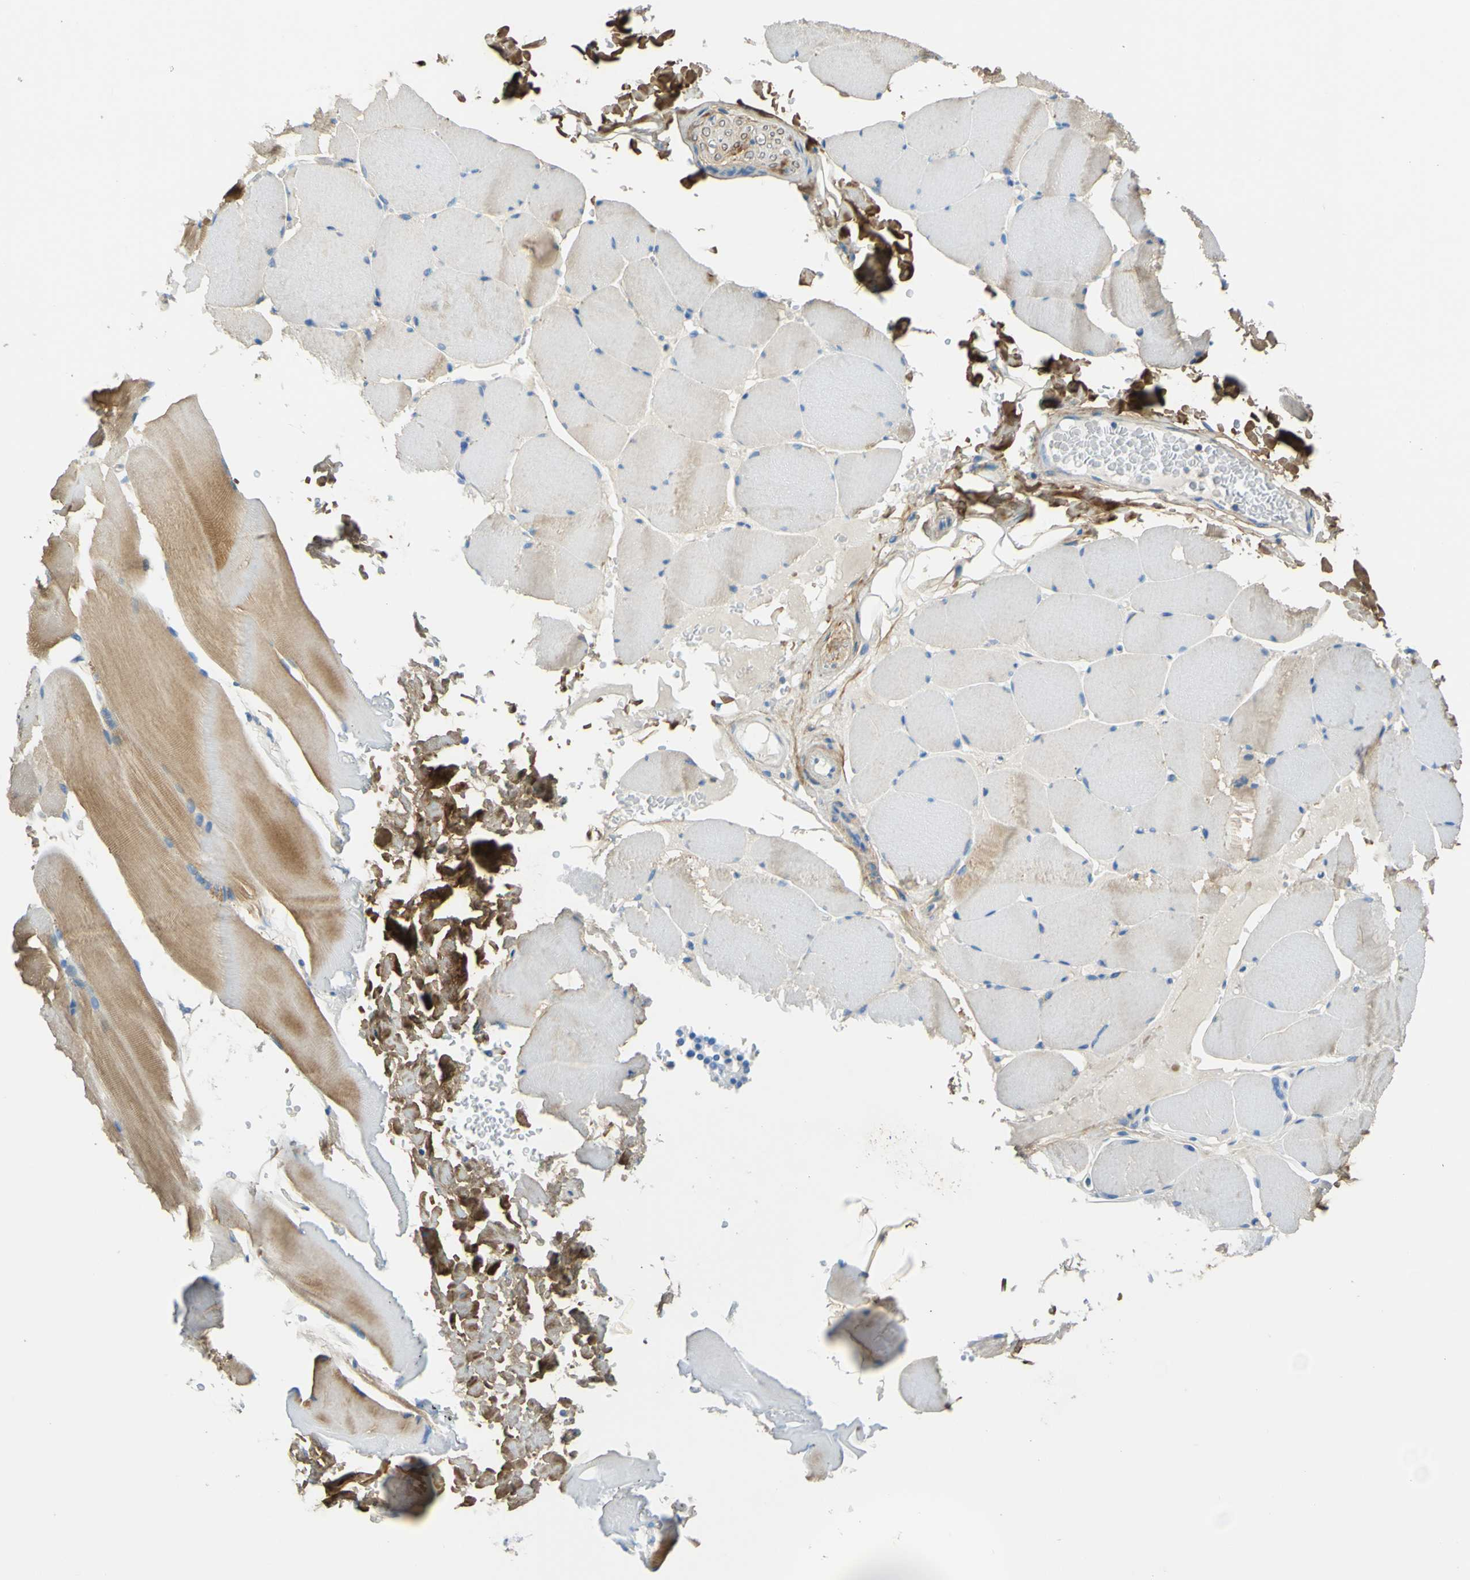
{"staining": {"intensity": "weak", "quantity": ">75%", "location": "cytoplasmic/membranous"}, "tissue": "skeletal muscle", "cell_type": "Myocytes", "image_type": "normal", "snomed": [{"axis": "morphology", "description": "Normal tissue, NOS"}, {"axis": "topography", "description": "Skin"}, {"axis": "topography", "description": "Skeletal muscle"}], "caption": "Protein expression analysis of normal skeletal muscle displays weak cytoplasmic/membranous staining in approximately >75% of myocytes. (Stains: DAB (3,3'-diaminobenzidine) in brown, nuclei in blue, Microscopy: brightfield microscopy at high magnification).", "gene": "OGN", "patient": {"sex": "male", "age": 83}}